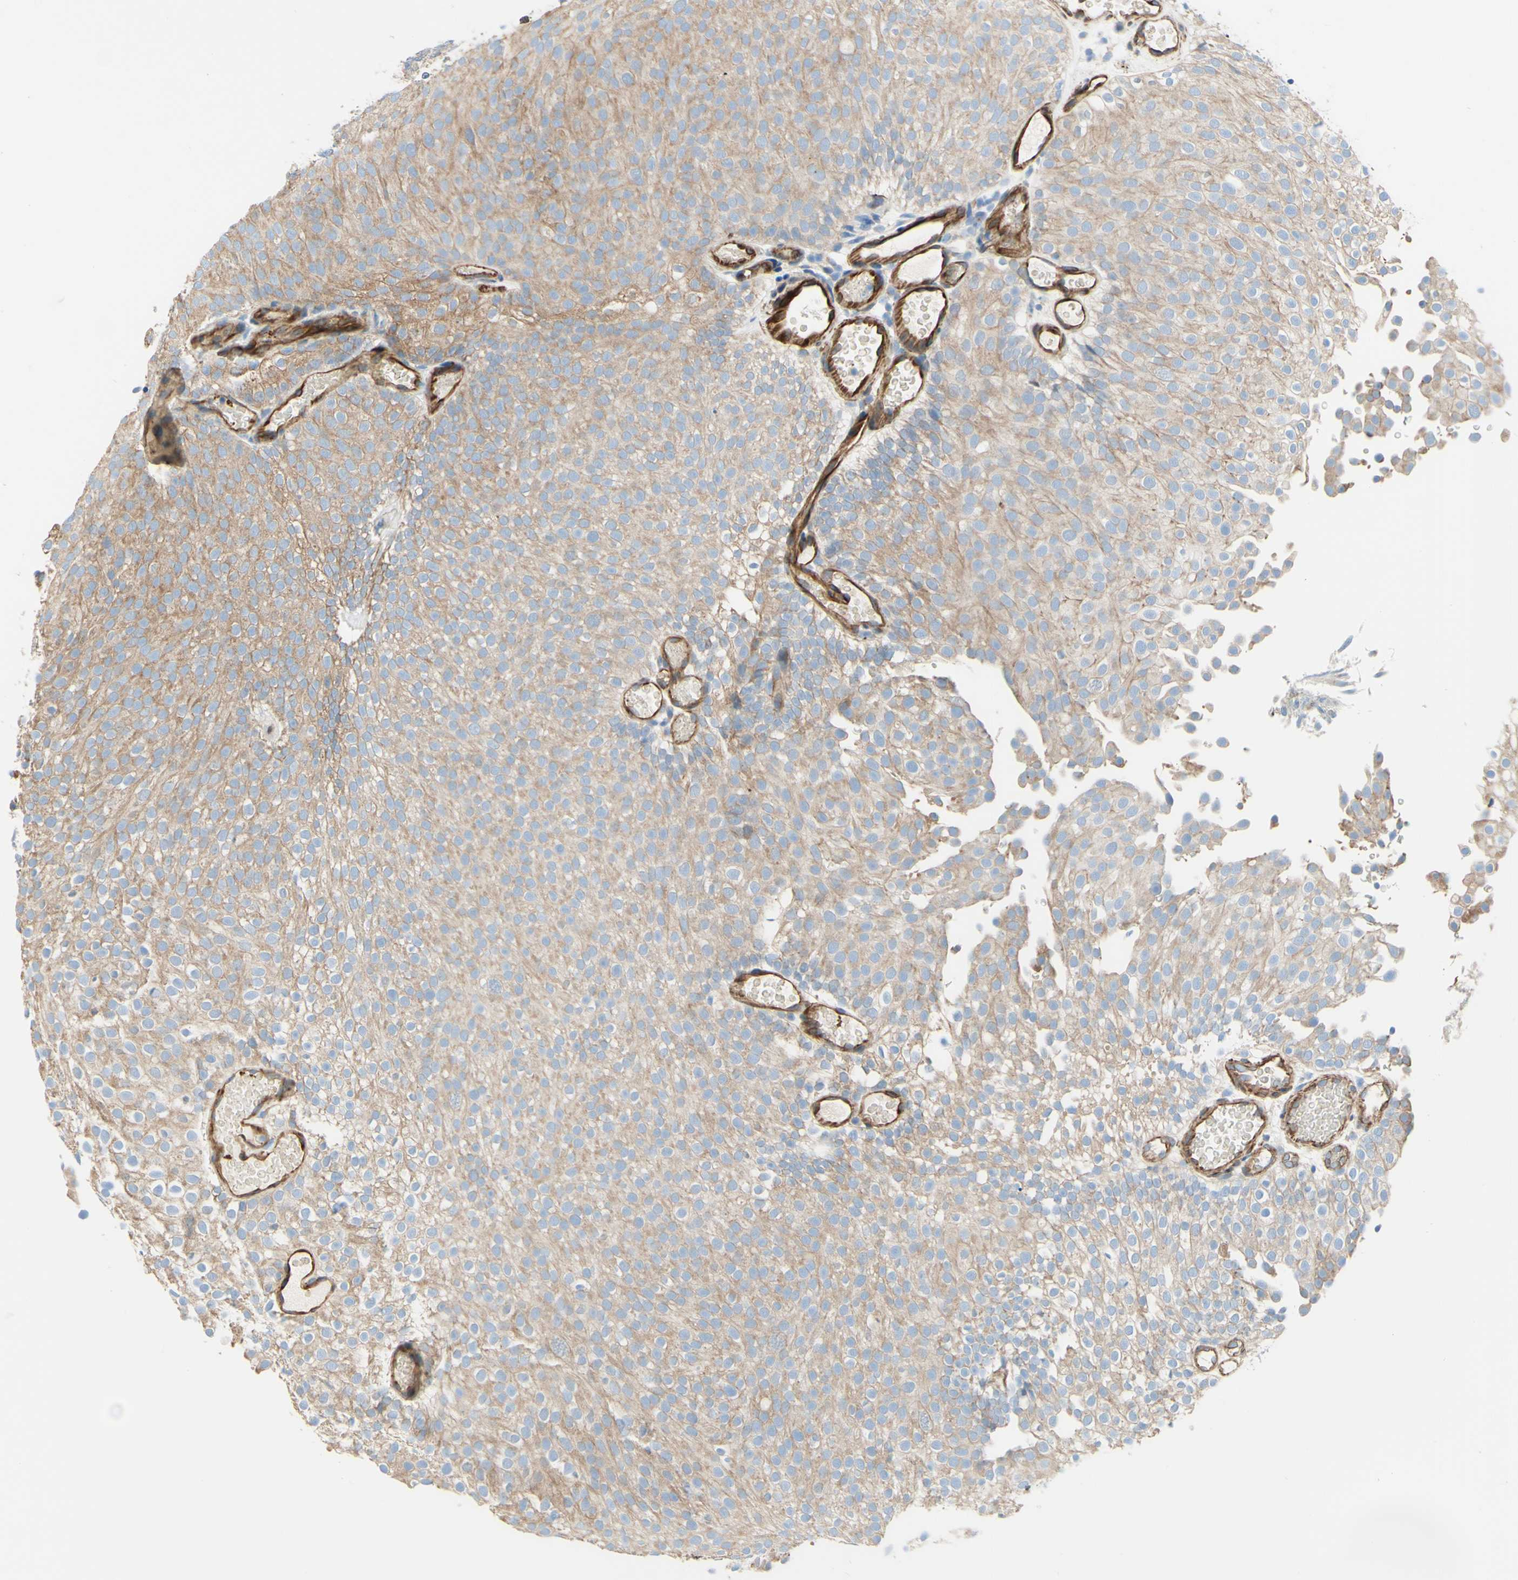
{"staining": {"intensity": "weak", "quantity": ">75%", "location": "cytoplasmic/membranous"}, "tissue": "urothelial cancer", "cell_type": "Tumor cells", "image_type": "cancer", "snomed": [{"axis": "morphology", "description": "Urothelial carcinoma, Low grade"}, {"axis": "topography", "description": "Urinary bladder"}], "caption": "Weak cytoplasmic/membranous protein staining is present in approximately >75% of tumor cells in urothelial cancer. (Stains: DAB (3,3'-diaminobenzidine) in brown, nuclei in blue, Microscopy: brightfield microscopy at high magnification).", "gene": "ENDOD1", "patient": {"sex": "male", "age": 78}}